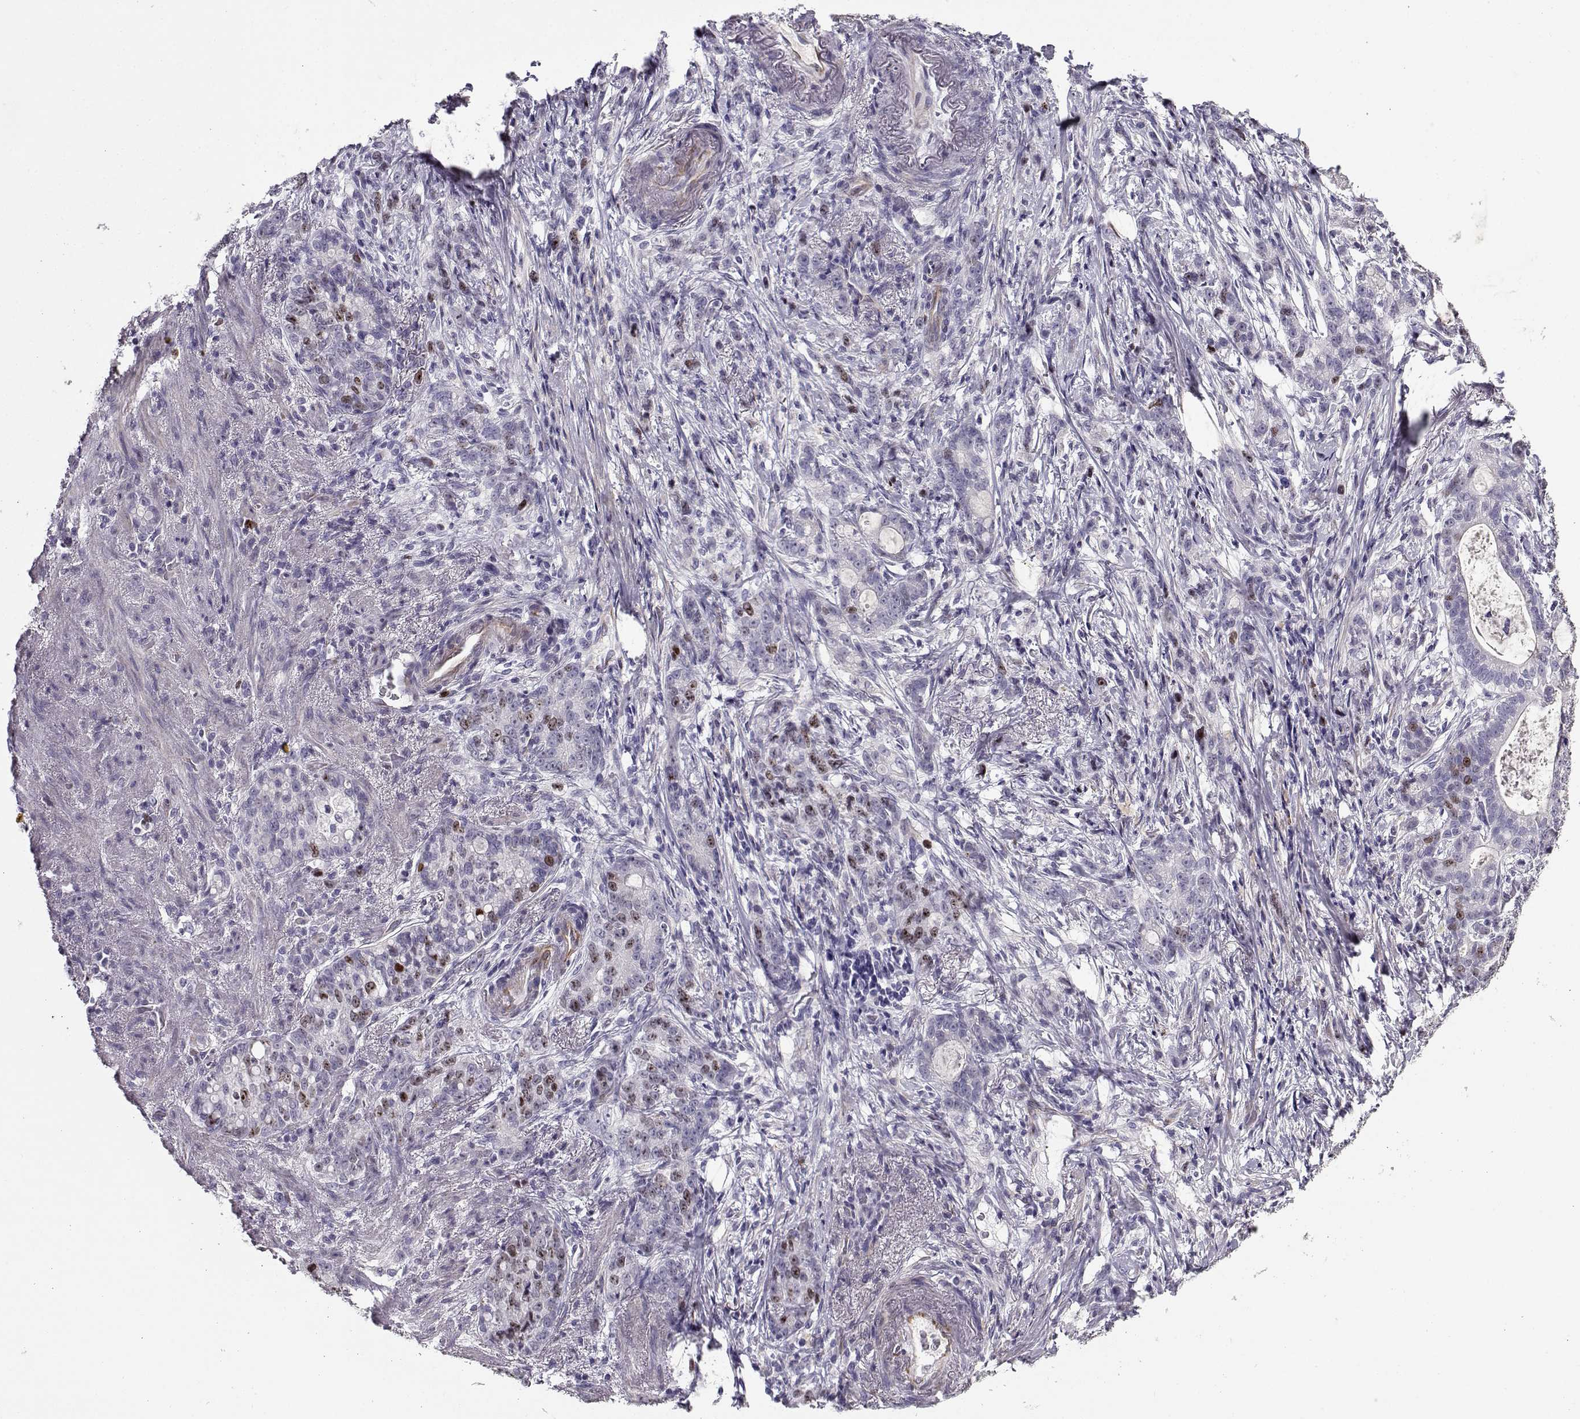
{"staining": {"intensity": "moderate", "quantity": "<25%", "location": "nuclear"}, "tissue": "stomach cancer", "cell_type": "Tumor cells", "image_type": "cancer", "snomed": [{"axis": "morphology", "description": "Adenocarcinoma, NOS"}, {"axis": "topography", "description": "Stomach, lower"}], "caption": "Stomach cancer (adenocarcinoma) stained for a protein (brown) displays moderate nuclear positive positivity in approximately <25% of tumor cells.", "gene": "NPW", "patient": {"sex": "male", "age": 88}}